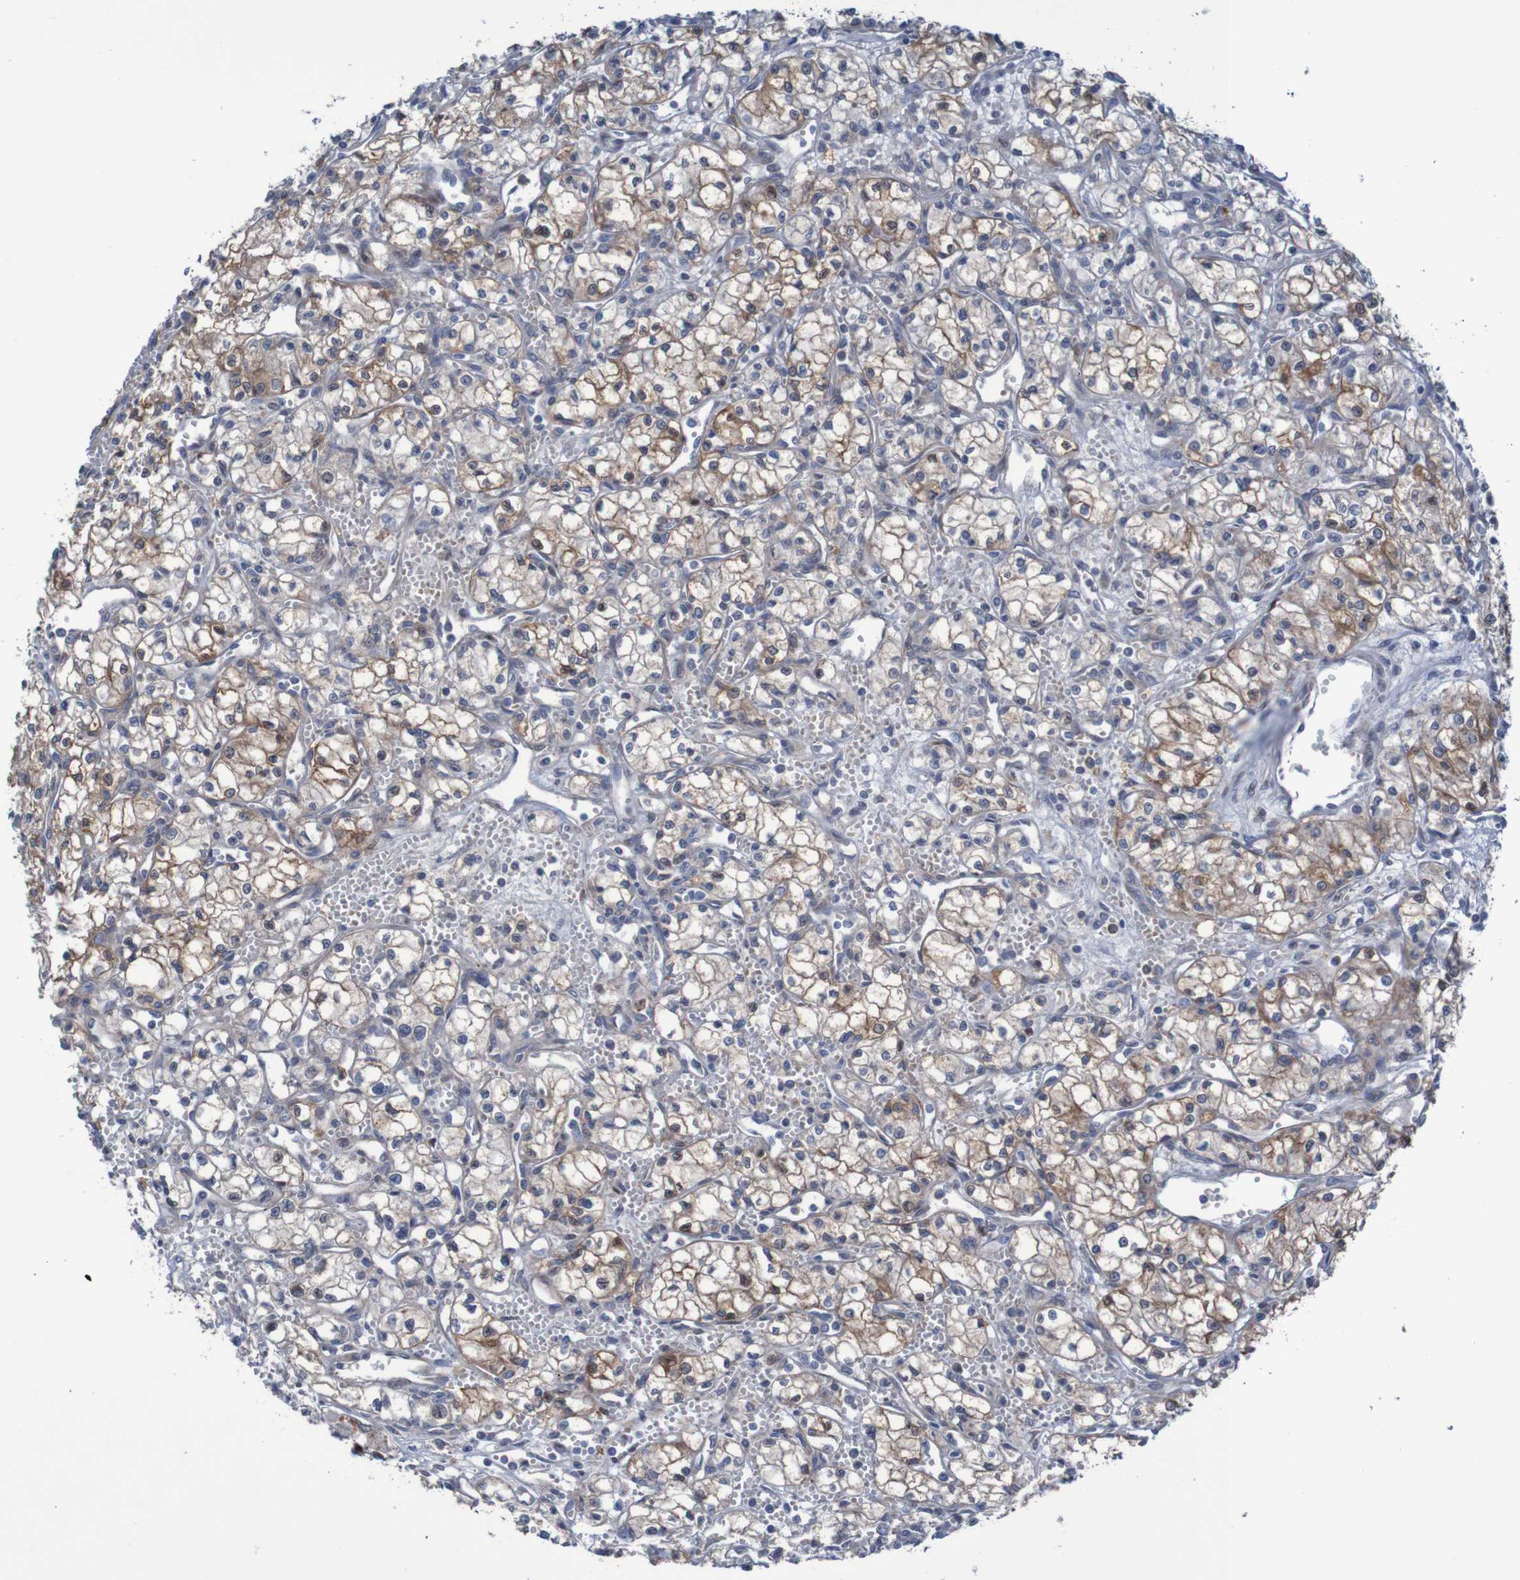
{"staining": {"intensity": "moderate", "quantity": ">75%", "location": "cytoplasmic/membranous"}, "tissue": "renal cancer", "cell_type": "Tumor cells", "image_type": "cancer", "snomed": [{"axis": "morphology", "description": "Normal tissue, NOS"}, {"axis": "morphology", "description": "Adenocarcinoma, NOS"}, {"axis": "topography", "description": "Kidney"}], "caption": "Approximately >75% of tumor cells in renal cancer (adenocarcinoma) display moderate cytoplasmic/membranous protein expression as visualized by brown immunohistochemical staining.", "gene": "ANGPT4", "patient": {"sex": "male", "age": 59}}